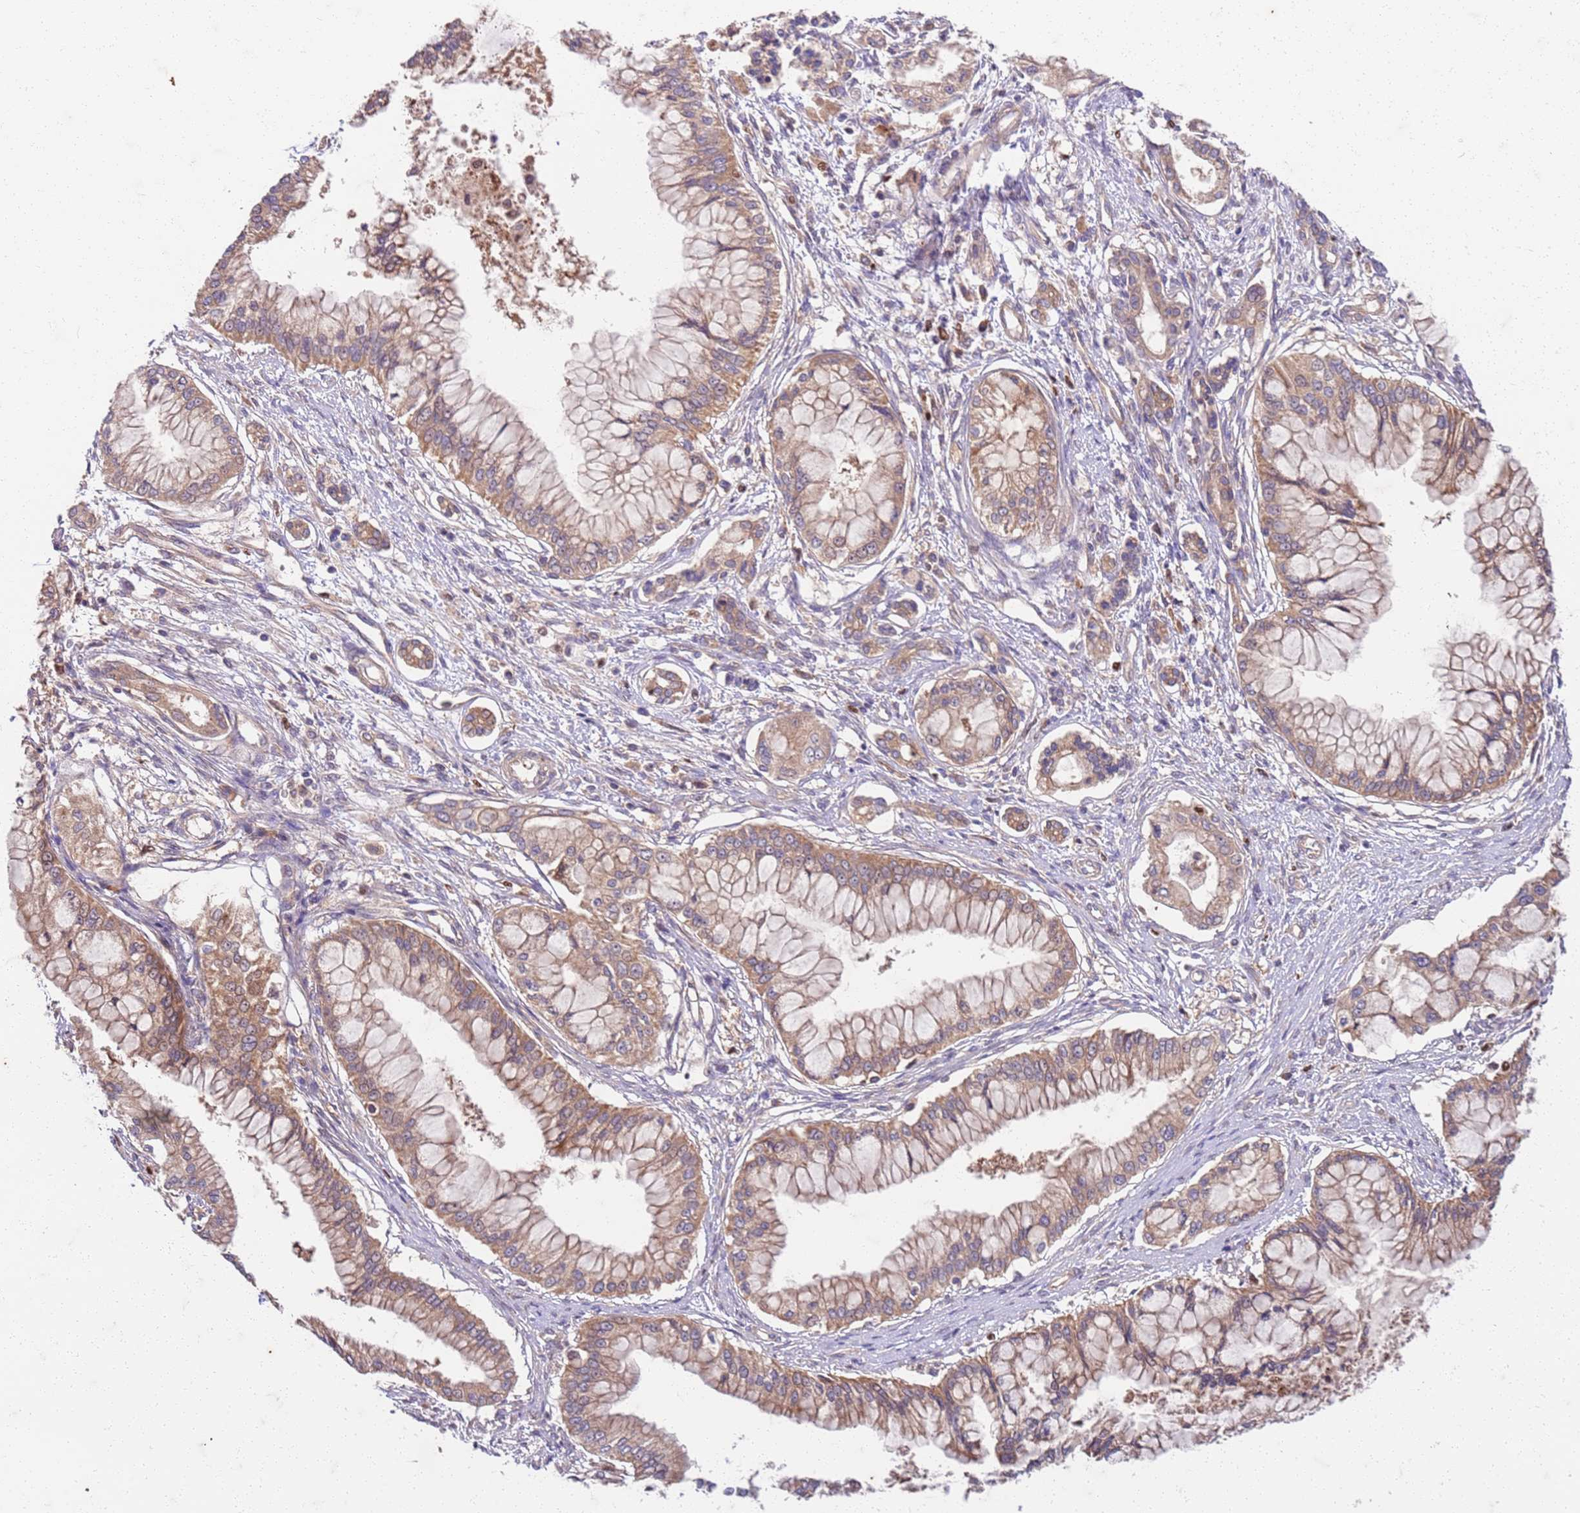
{"staining": {"intensity": "weak", "quantity": ">75%", "location": "cytoplasmic/membranous"}, "tissue": "pancreatic cancer", "cell_type": "Tumor cells", "image_type": "cancer", "snomed": [{"axis": "morphology", "description": "Adenocarcinoma, NOS"}, {"axis": "topography", "description": "Pancreas"}], "caption": "Immunohistochemistry of human pancreatic cancer demonstrates low levels of weak cytoplasmic/membranous positivity in approximately >75% of tumor cells.", "gene": "OSBP", "patient": {"sex": "male", "age": 46}}